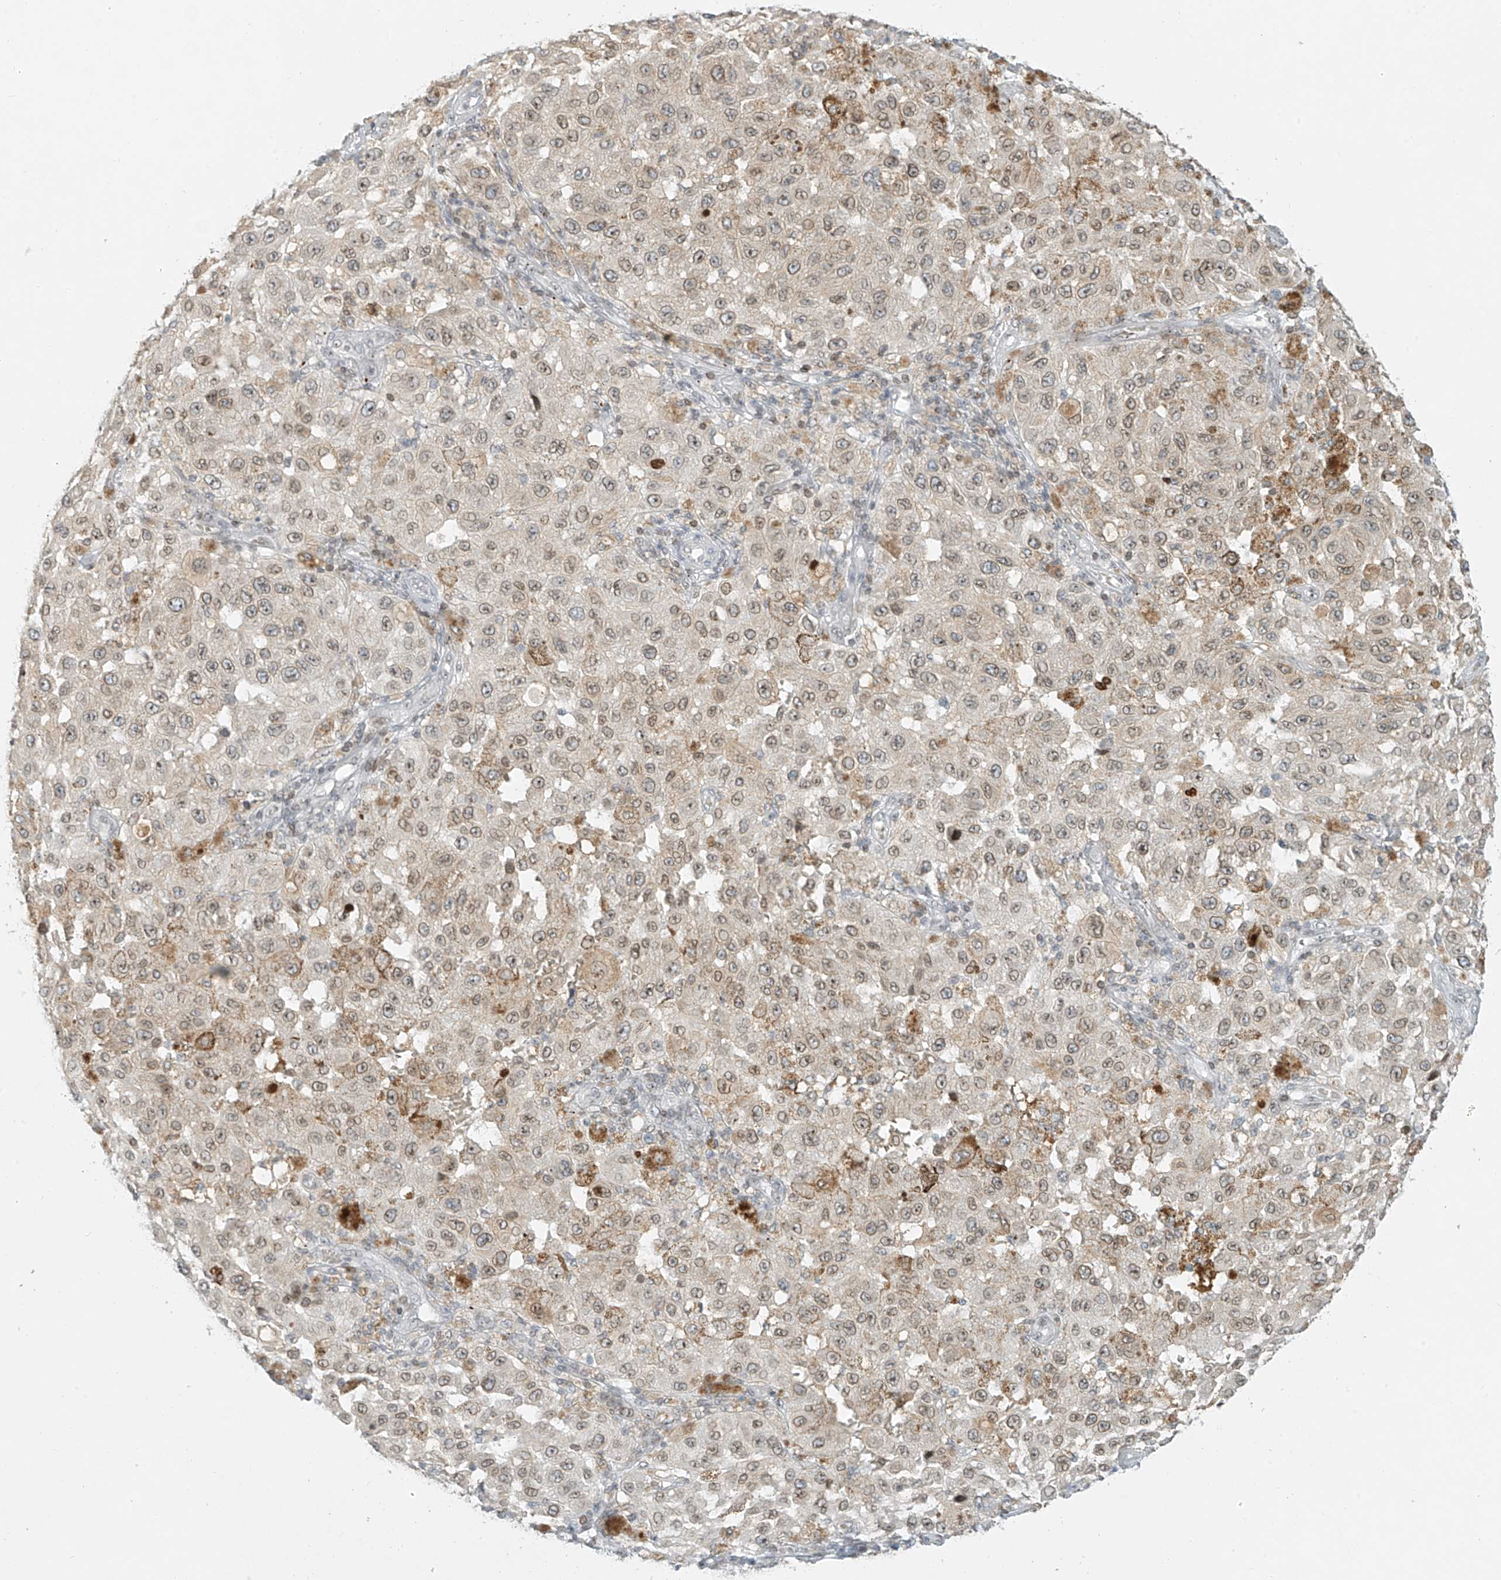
{"staining": {"intensity": "moderate", "quantity": "25%-75%", "location": "cytoplasmic/membranous,nuclear"}, "tissue": "melanoma", "cell_type": "Tumor cells", "image_type": "cancer", "snomed": [{"axis": "morphology", "description": "Malignant melanoma, NOS"}, {"axis": "topography", "description": "Skin"}], "caption": "An immunohistochemistry (IHC) micrograph of tumor tissue is shown. Protein staining in brown shows moderate cytoplasmic/membranous and nuclear positivity in malignant melanoma within tumor cells. (DAB (3,3'-diaminobenzidine) = brown stain, brightfield microscopy at high magnification).", "gene": "SAMD15", "patient": {"sex": "female", "age": 64}}